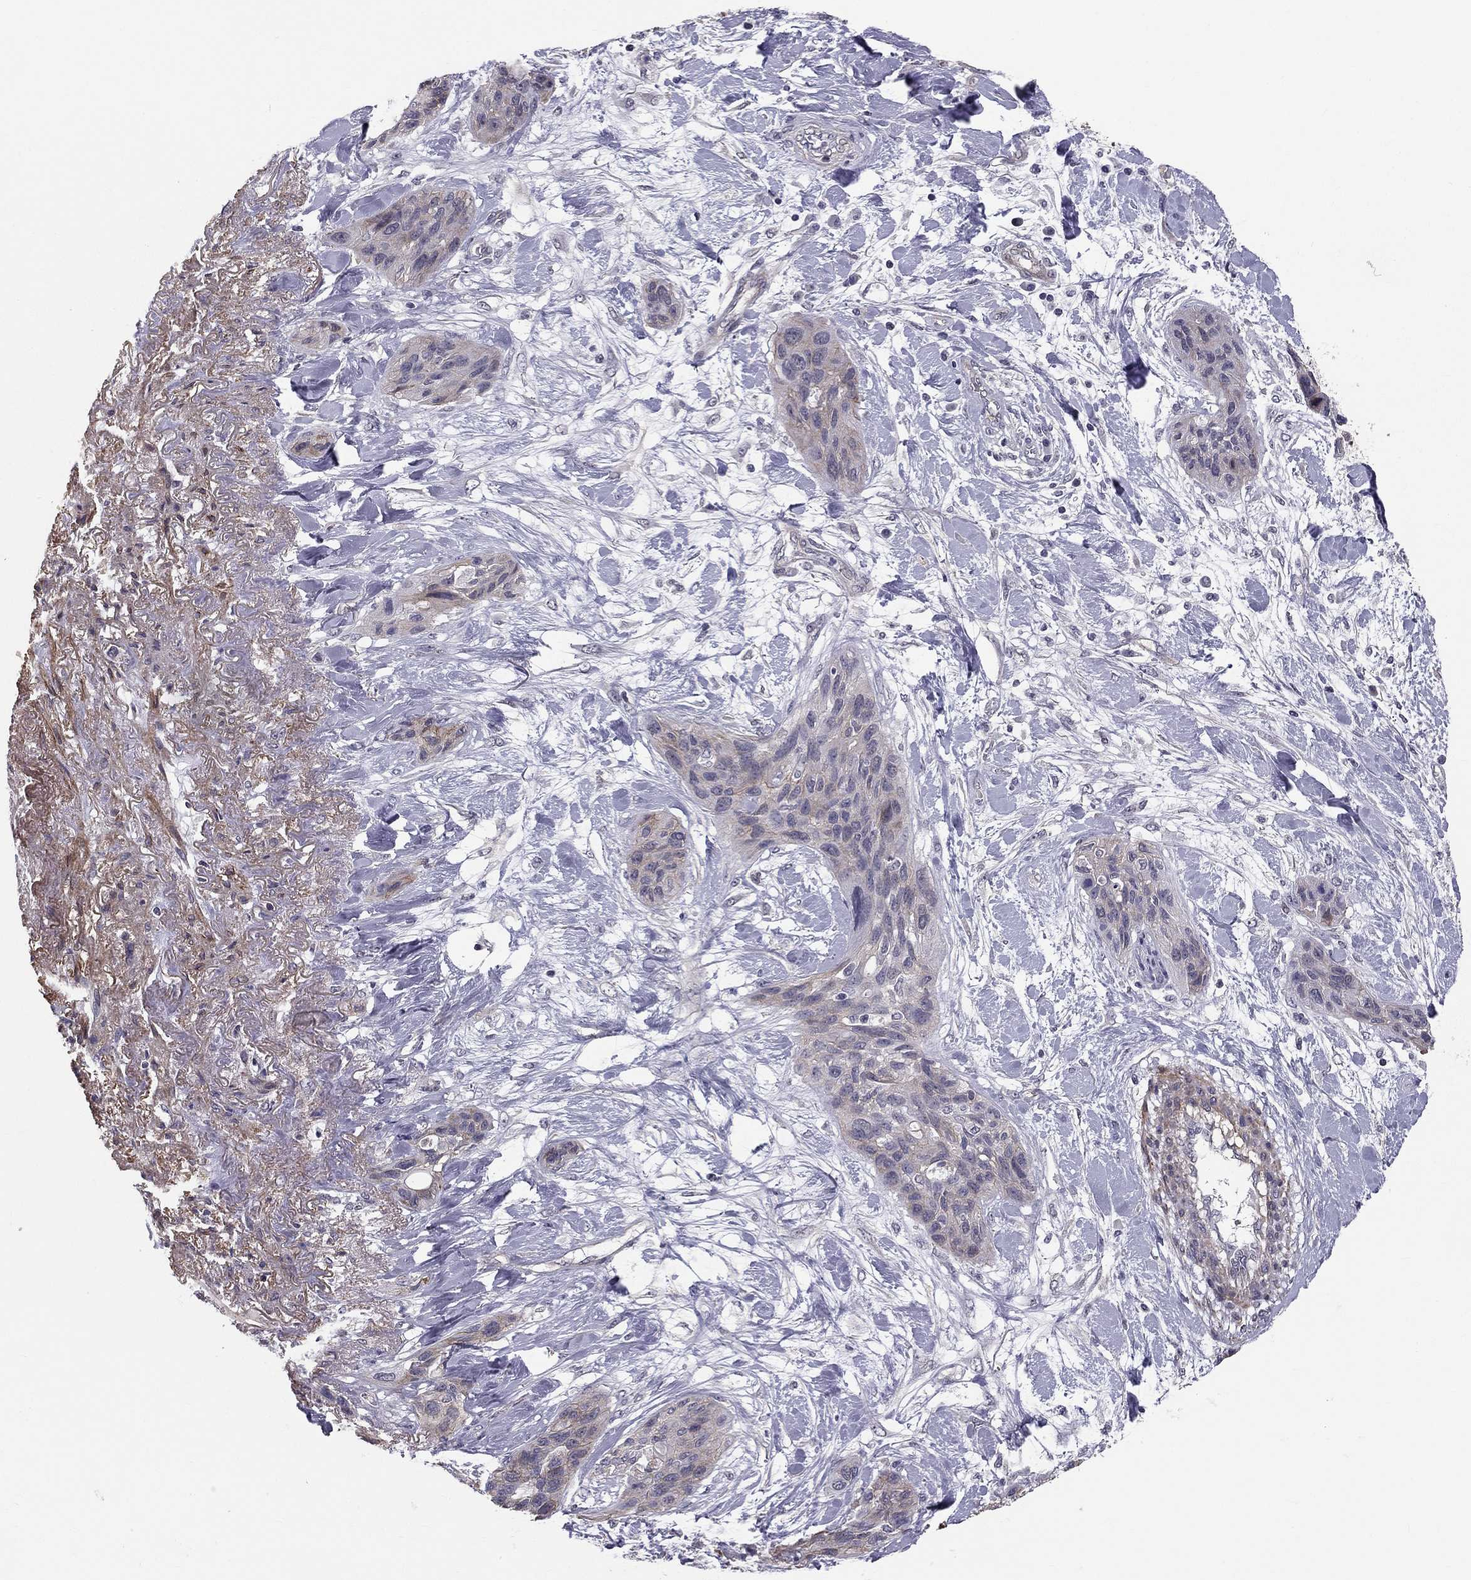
{"staining": {"intensity": "weak", "quantity": "<25%", "location": "cytoplasmic/membranous"}, "tissue": "lung cancer", "cell_type": "Tumor cells", "image_type": "cancer", "snomed": [{"axis": "morphology", "description": "Squamous cell carcinoma, NOS"}, {"axis": "topography", "description": "Lung"}], "caption": "This image is of lung cancer (squamous cell carcinoma) stained with IHC to label a protein in brown with the nuclei are counter-stained blue. There is no expression in tumor cells. (DAB immunohistochemistry, high magnification).", "gene": "GJB4", "patient": {"sex": "female", "age": 70}}